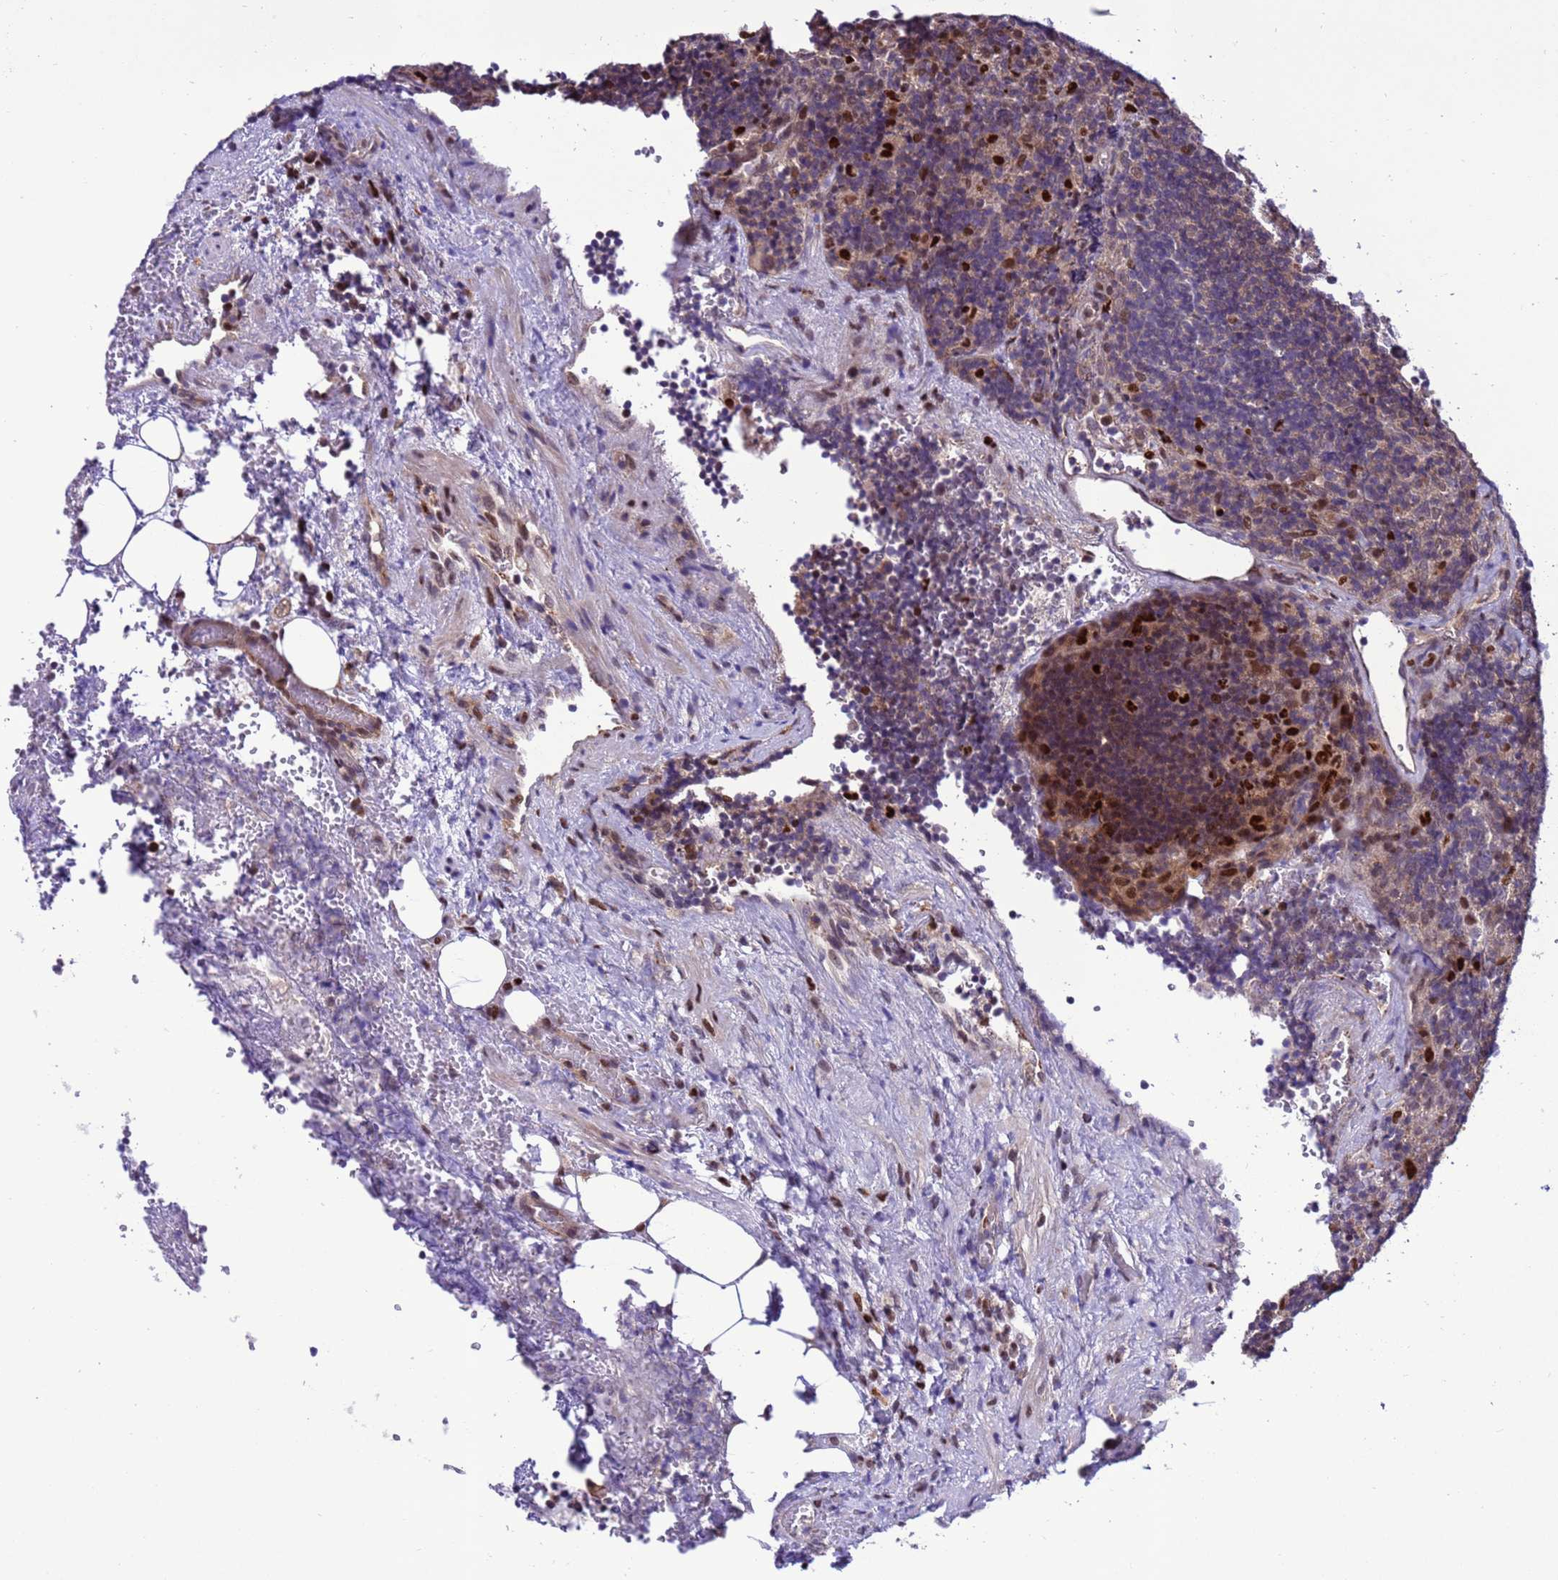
{"staining": {"intensity": "negative", "quantity": "none", "location": "none"}, "tissue": "lymph node", "cell_type": "Germinal center cells", "image_type": "normal", "snomed": [{"axis": "morphology", "description": "Normal tissue, NOS"}, {"axis": "topography", "description": "Lymph node"}], "caption": "High power microscopy histopathology image of an immunohistochemistry micrograph of benign lymph node, revealing no significant positivity in germinal center cells.", "gene": "RASD1", "patient": {"sex": "male", "age": 69}}